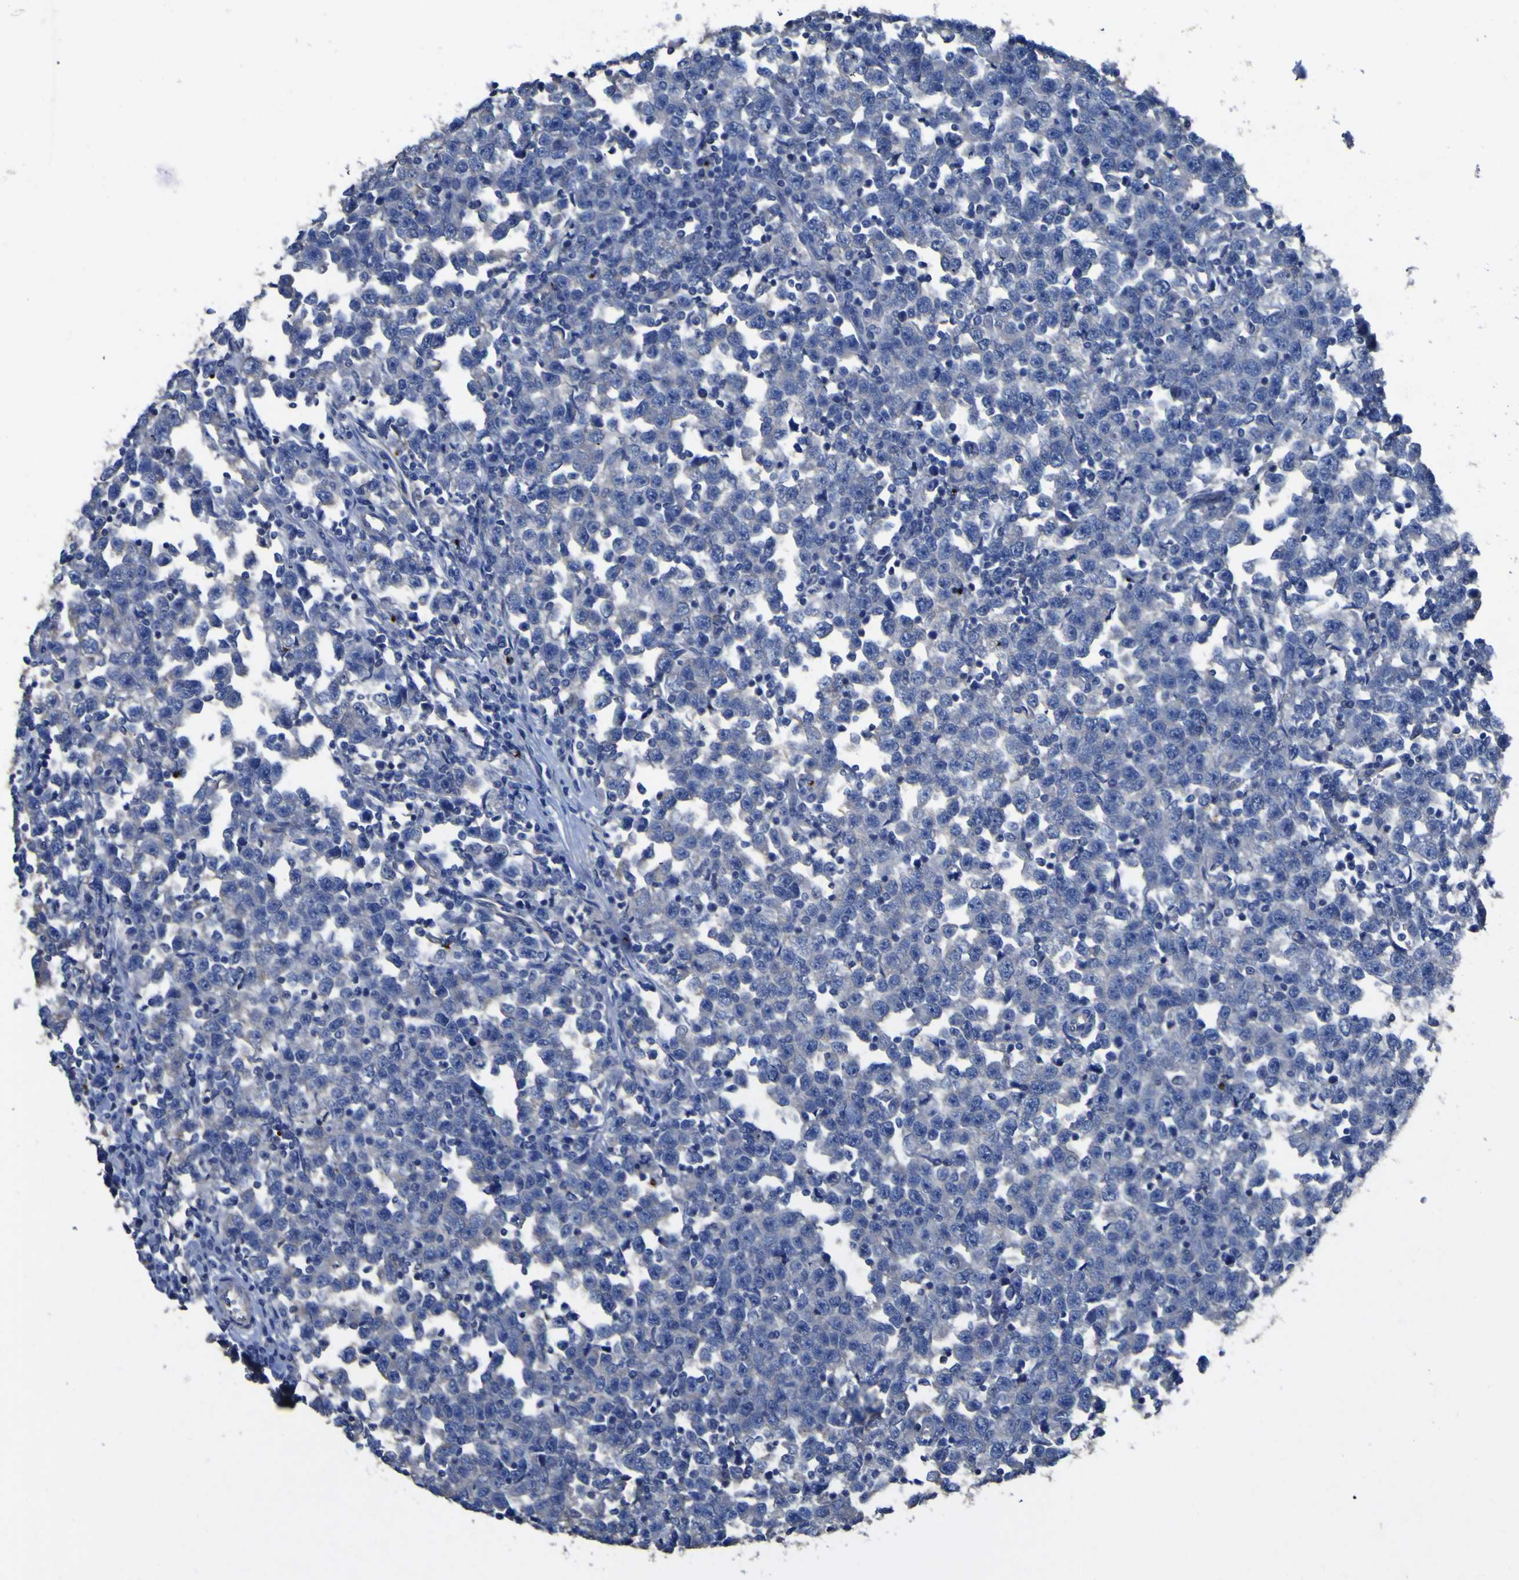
{"staining": {"intensity": "negative", "quantity": "none", "location": "none"}, "tissue": "testis cancer", "cell_type": "Tumor cells", "image_type": "cancer", "snomed": [{"axis": "morphology", "description": "Seminoma, NOS"}, {"axis": "topography", "description": "Testis"}], "caption": "Human seminoma (testis) stained for a protein using IHC shows no positivity in tumor cells.", "gene": "AGO4", "patient": {"sex": "male", "age": 43}}